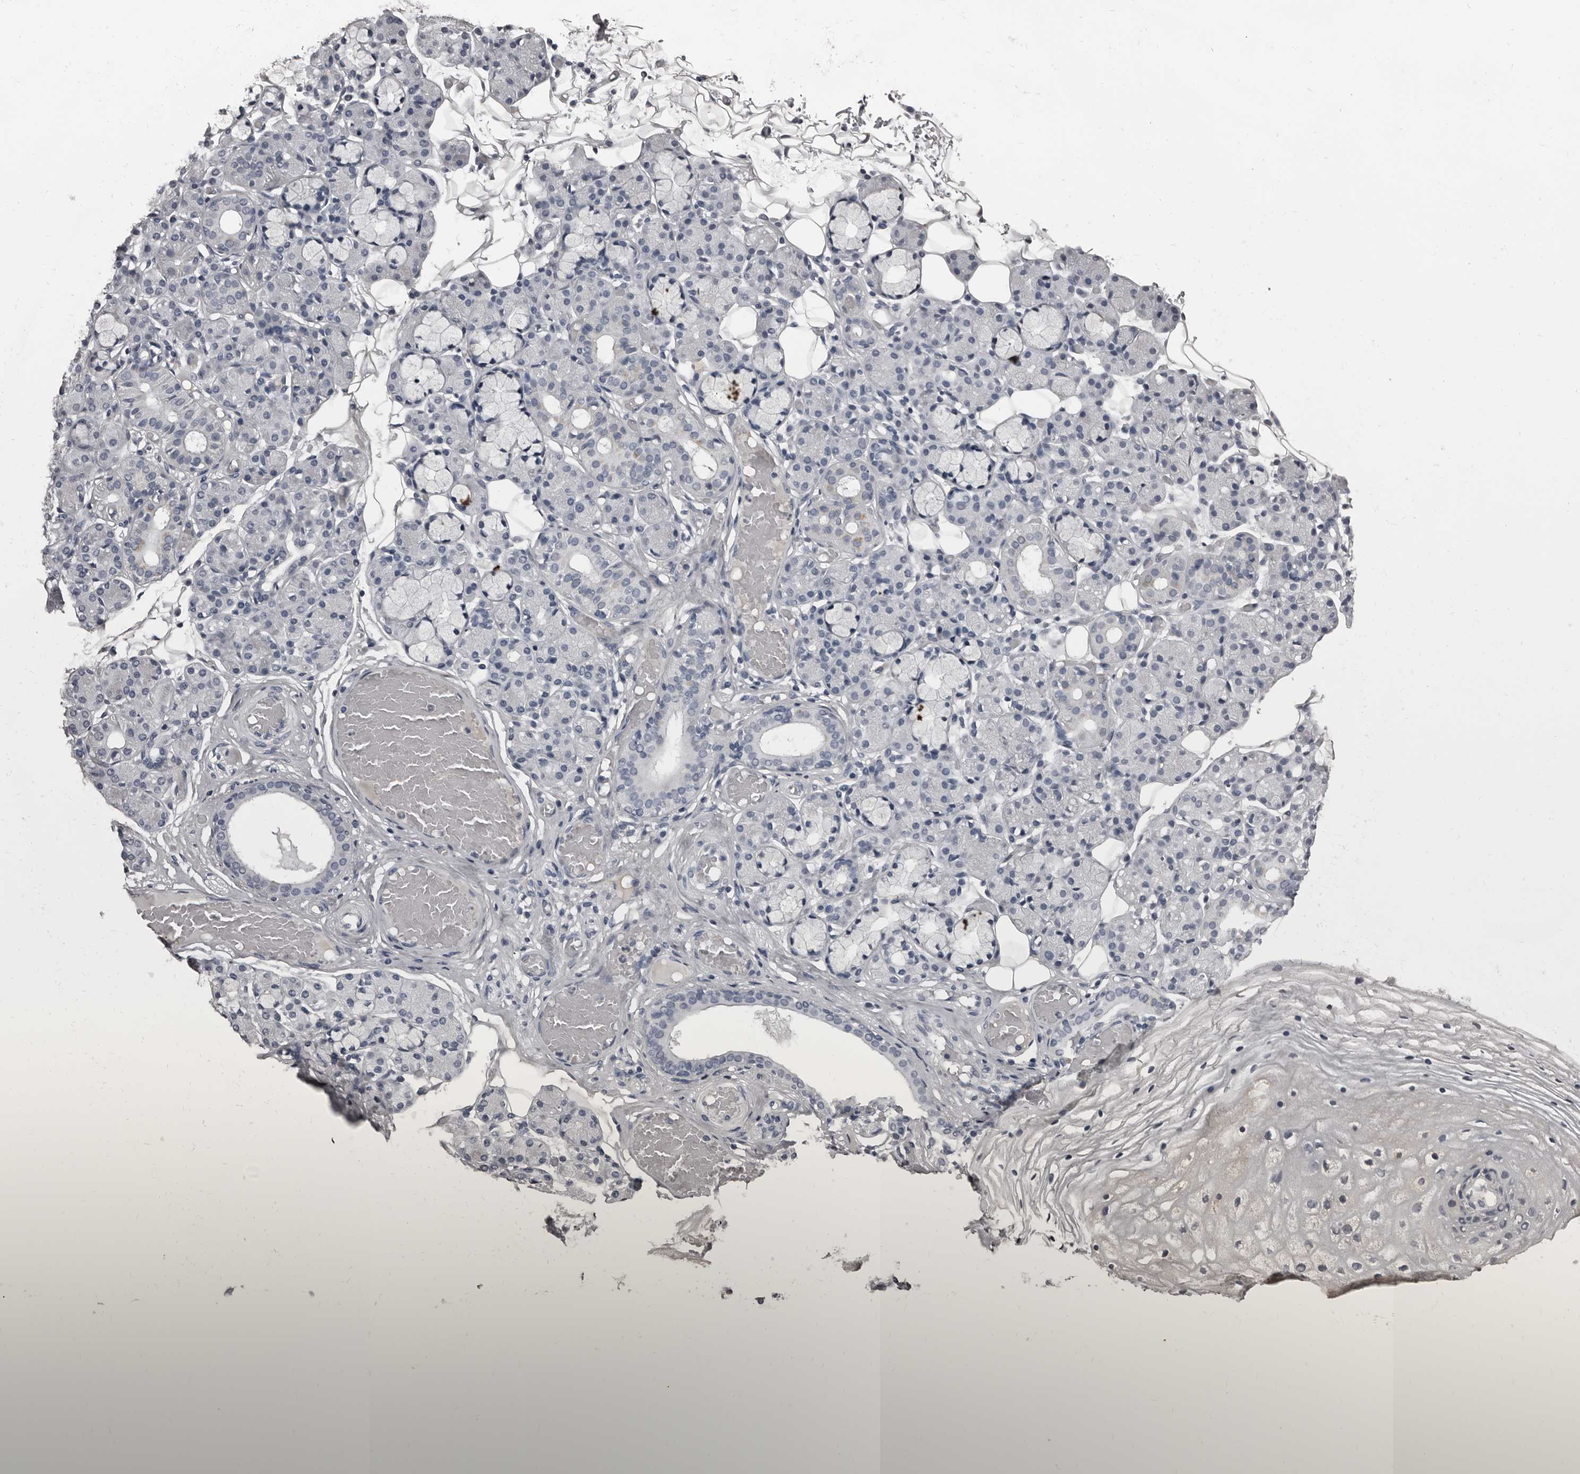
{"staining": {"intensity": "weak", "quantity": "<25%", "location": "cytoplasmic/membranous"}, "tissue": "salivary gland", "cell_type": "Glandular cells", "image_type": "normal", "snomed": [{"axis": "morphology", "description": "Normal tissue, NOS"}, {"axis": "topography", "description": "Salivary gland"}], "caption": "DAB (3,3'-diaminobenzidine) immunohistochemical staining of benign human salivary gland shows no significant expression in glandular cells. (Stains: DAB immunohistochemistry (IHC) with hematoxylin counter stain, Microscopy: brightfield microscopy at high magnification).", "gene": "GREB1", "patient": {"sex": "male", "age": 63}}